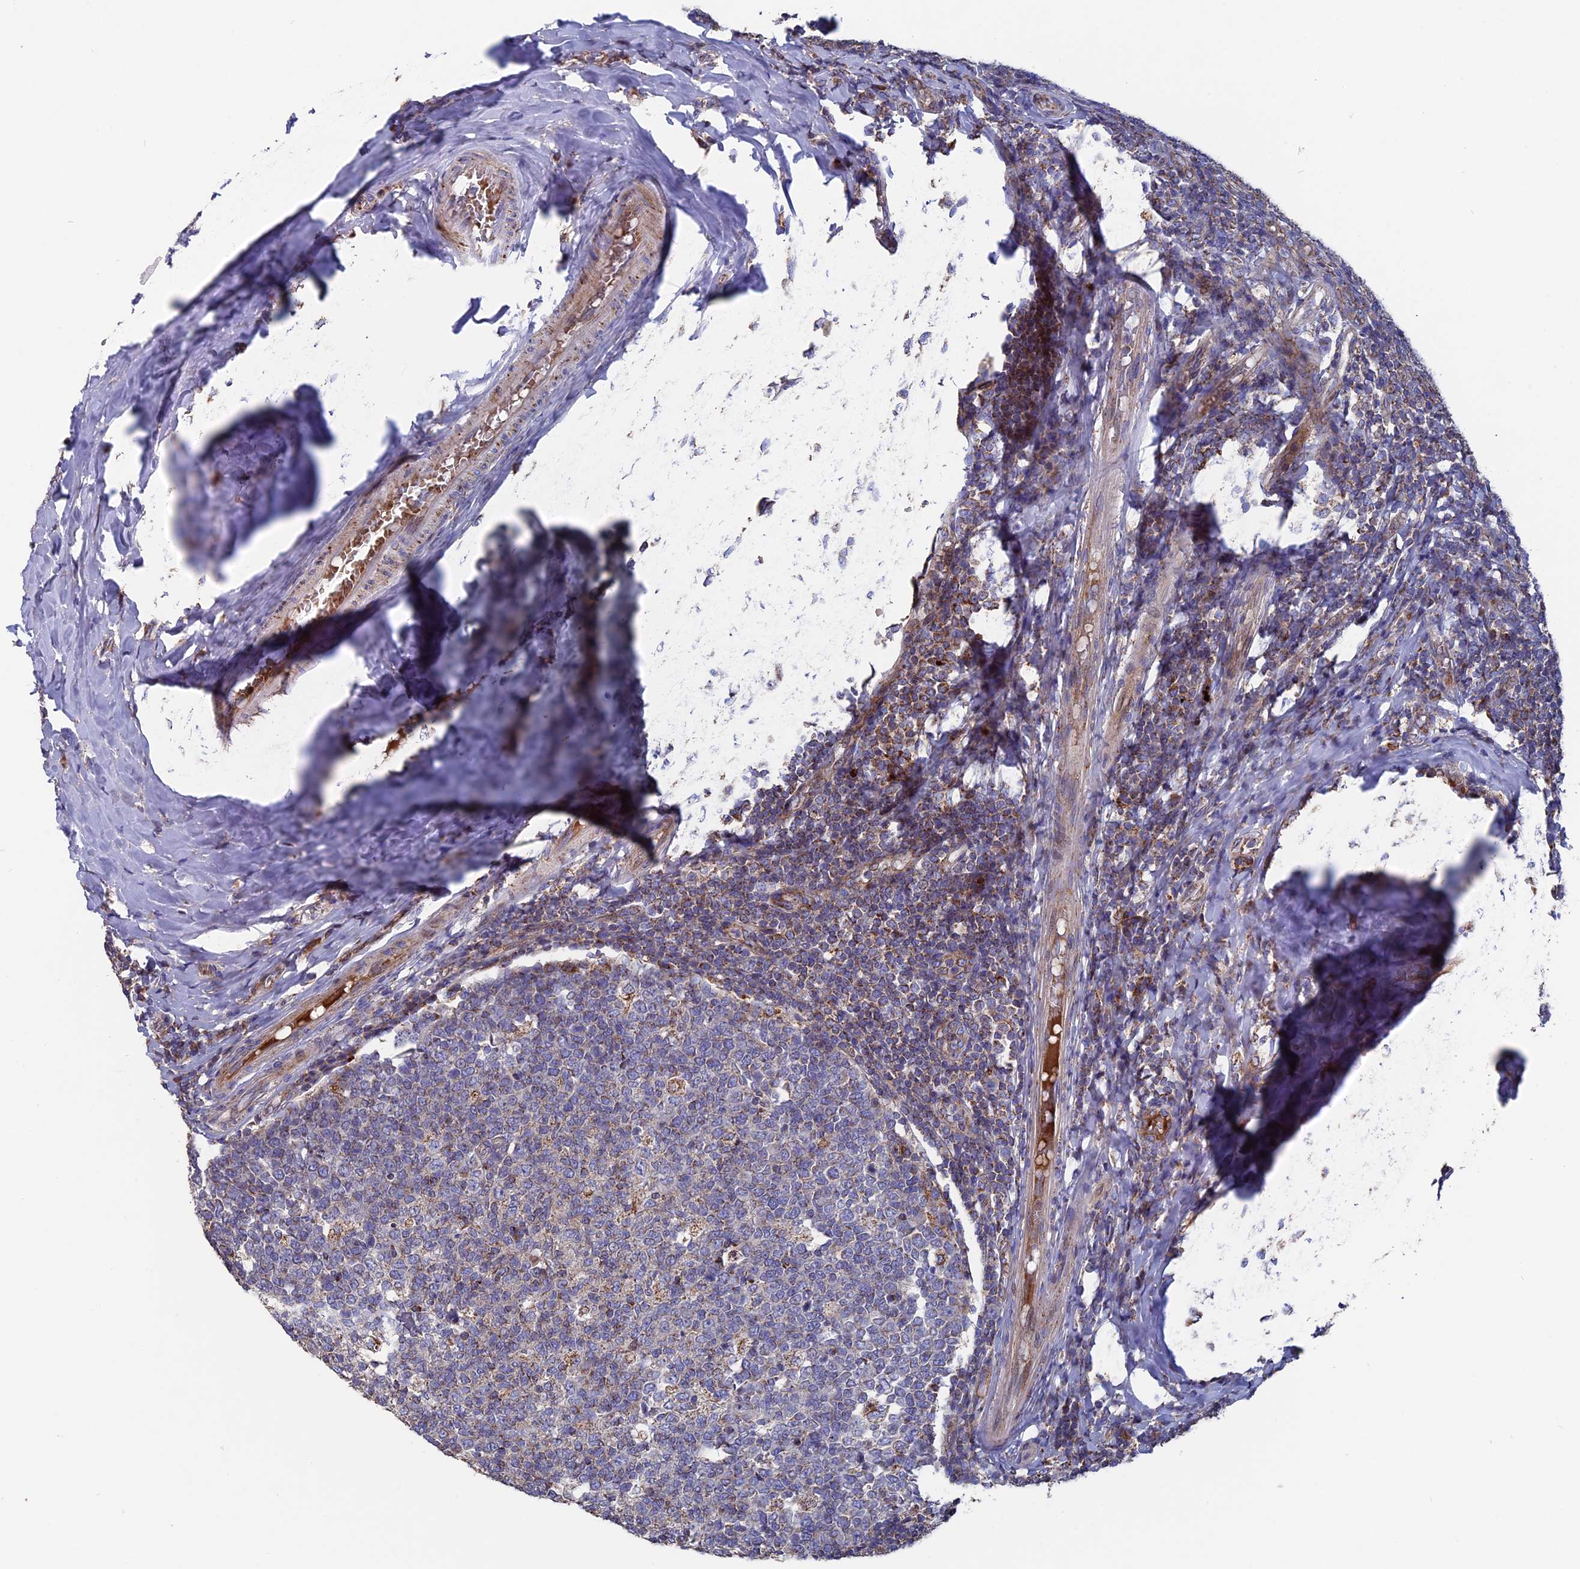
{"staining": {"intensity": "weak", "quantity": "<25%", "location": "cytoplasmic/membranous"}, "tissue": "tonsil", "cell_type": "Germinal center cells", "image_type": "normal", "snomed": [{"axis": "morphology", "description": "Normal tissue, NOS"}, {"axis": "topography", "description": "Tonsil"}], "caption": "Germinal center cells are negative for protein expression in unremarkable human tonsil. (IHC, brightfield microscopy, high magnification).", "gene": "TGFA", "patient": {"sex": "female", "age": 19}}